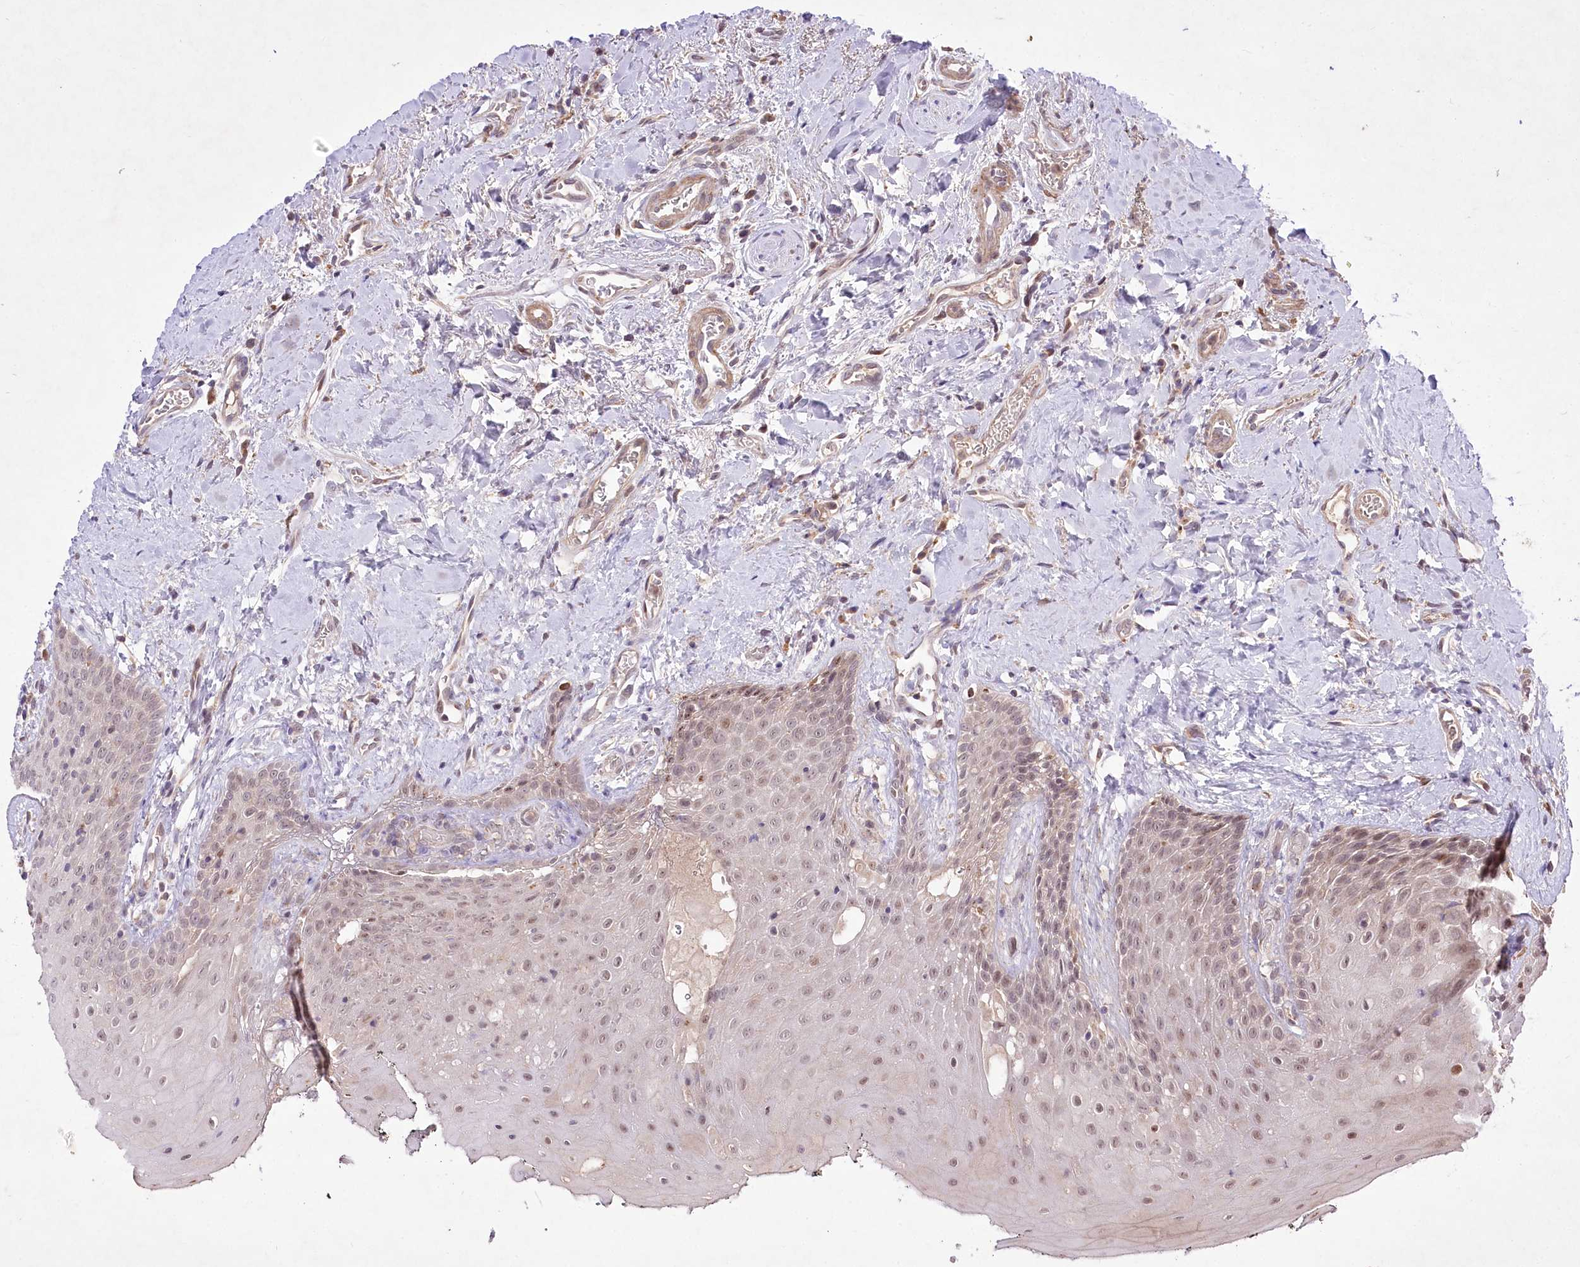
{"staining": {"intensity": "weak", "quantity": "25%-75%", "location": "cytoplasmic/membranous,nuclear"}, "tissue": "oral mucosa", "cell_type": "Squamous epithelial cells", "image_type": "normal", "snomed": [{"axis": "morphology", "description": "Normal tissue, NOS"}, {"axis": "topography", "description": "Oral tissue"}], "caption": "Brown immunohistochemical staining in benign human oral mucosa reveals weak cytoplasmic/membranous,nuclear expression in approximately 25%-75% of squamous epithelial cells.", "gene": "HELT", "patient": {"sex": "male", "age": 74}}